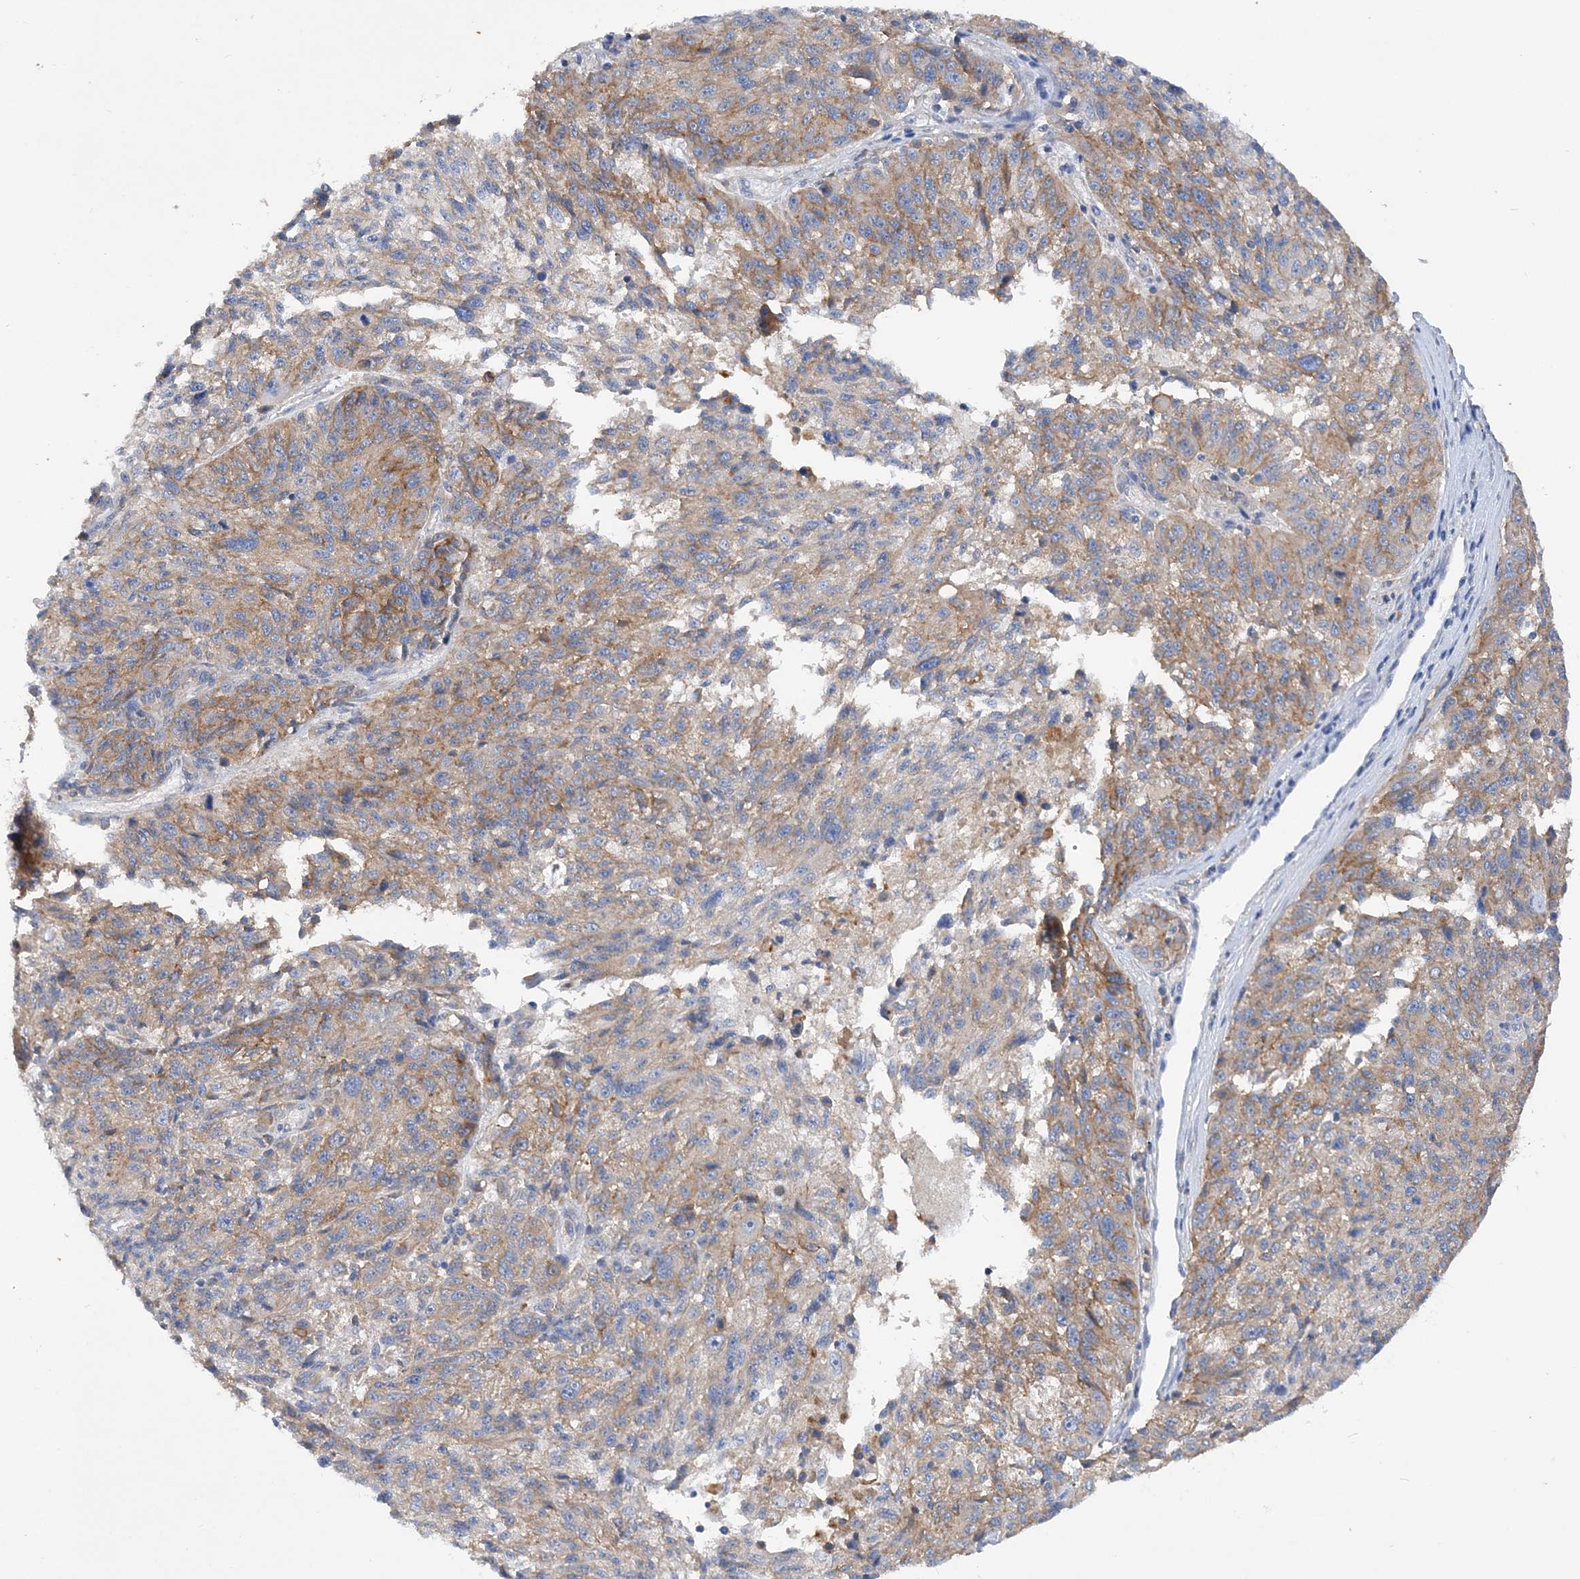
{"staining": {"intensity": "moderate", "quantity": ">75%", "location": "cytoplasmic/membranous"}, "tissue": "melanoma", "cell_type": "Tumor cells", "image_type": "cancer", "snomed": [{"axis": "morphology", "description": "Malignant melanoma, NOS"}, {"axis": "topography", "description": "Skin"}], "caption": "This is a micrograph of immunohistochemistry (IHC) staining of melanoma, which shows moderate expression in the cytoplasmic/membranous of tumor cells.", "gene": "GRINA", "patient": {"sex": "male", "age": 53}}